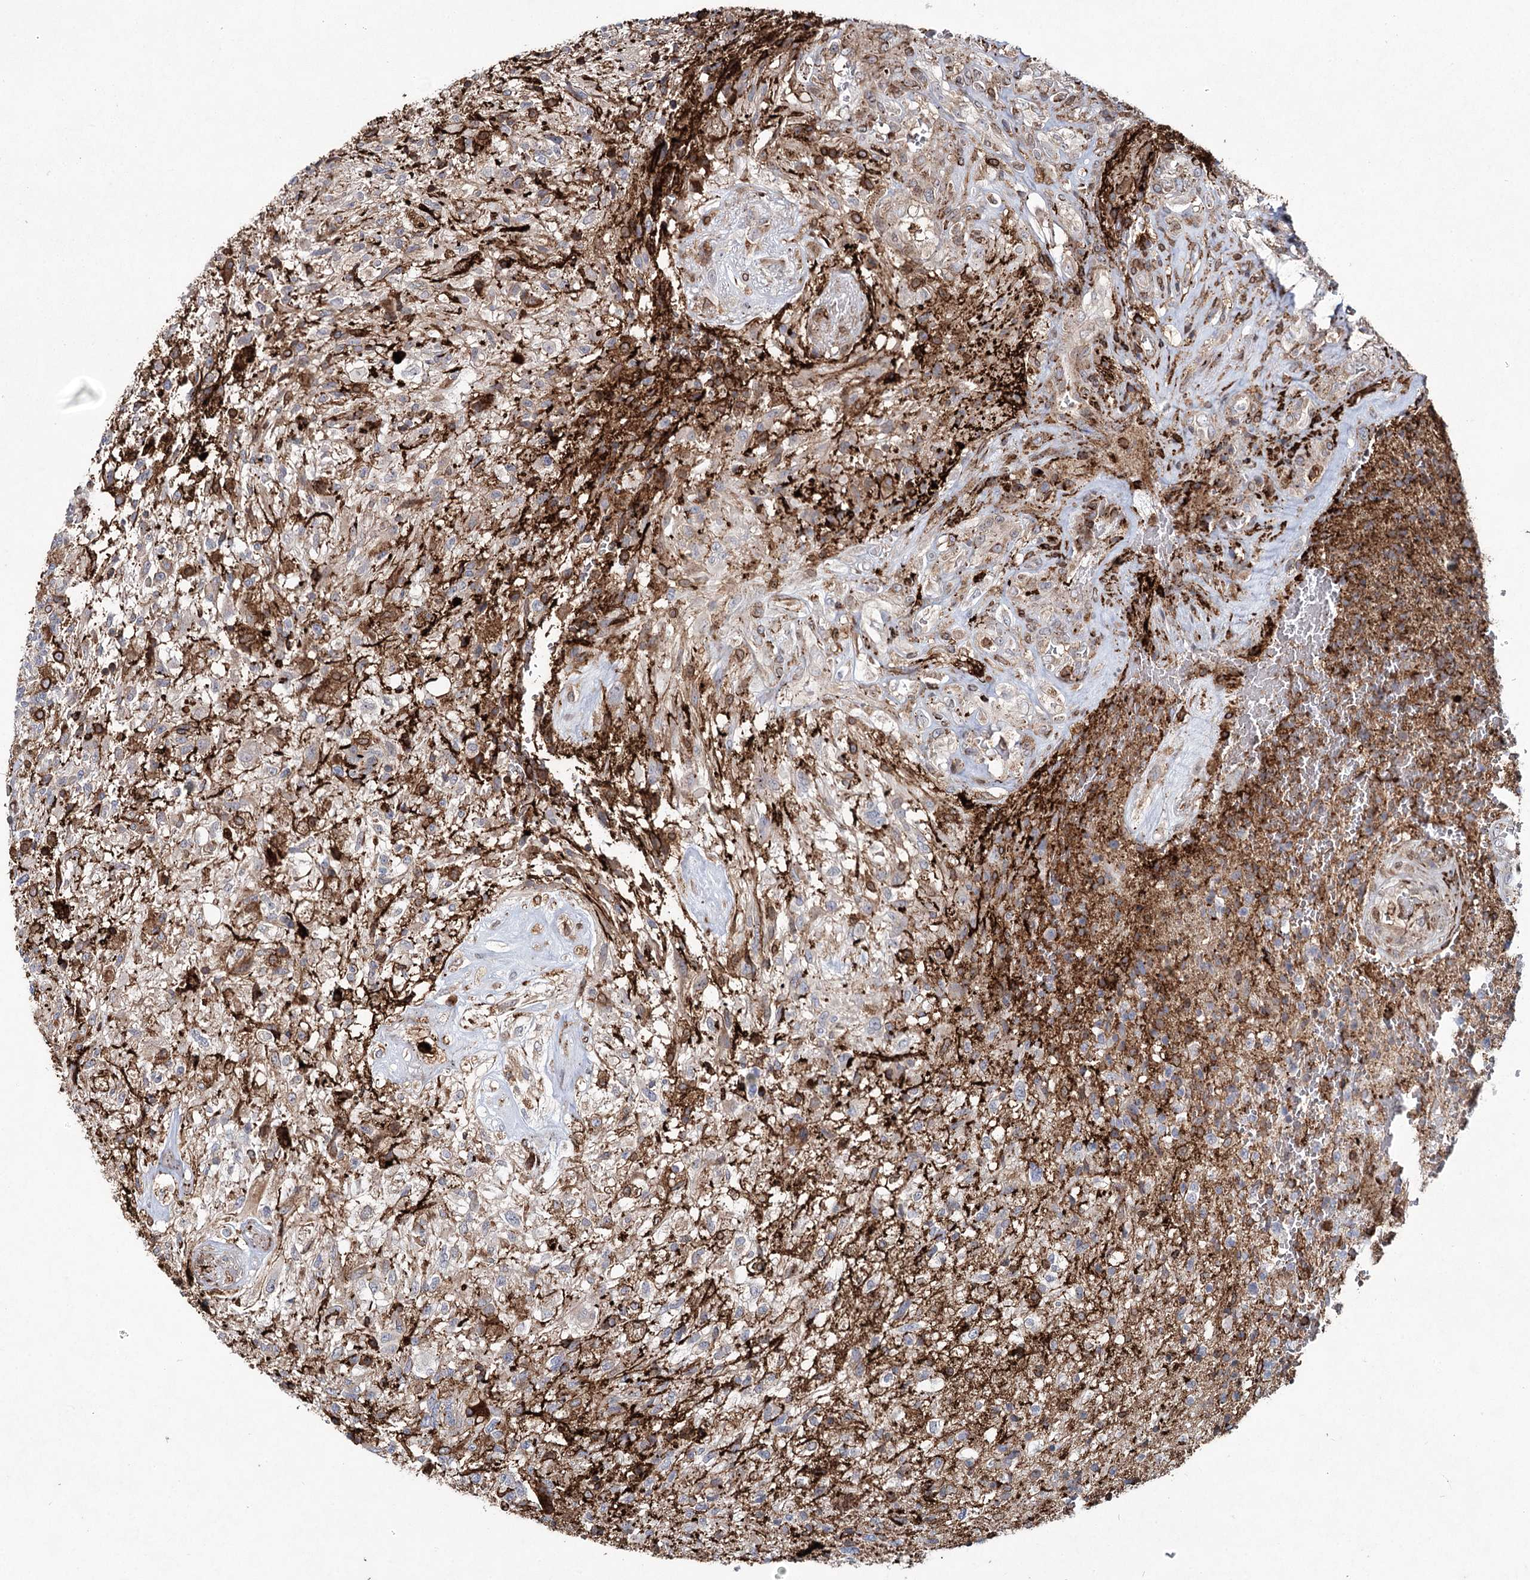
{"staining": {"intensity": "moderate", "quantity": "<25%", "location": "cytoplasmic/membranous"}, "tissue": "glioma", "cell_type": "Tumor cells", "image_type": "cancer", "snomed": [{"axis": "morphology", "description": "Glioma, malignant, High grade"}, {"axis": "topography", "description": "Brain"}], "caption": "Glioma was stained to show a protein in brown. There is low levels of moderate cytoplasmic/membranous positivity in about <25% of tumor cells.", "gene": "DCUN1D4", "patient": {"sex": "male", "age": 56}}